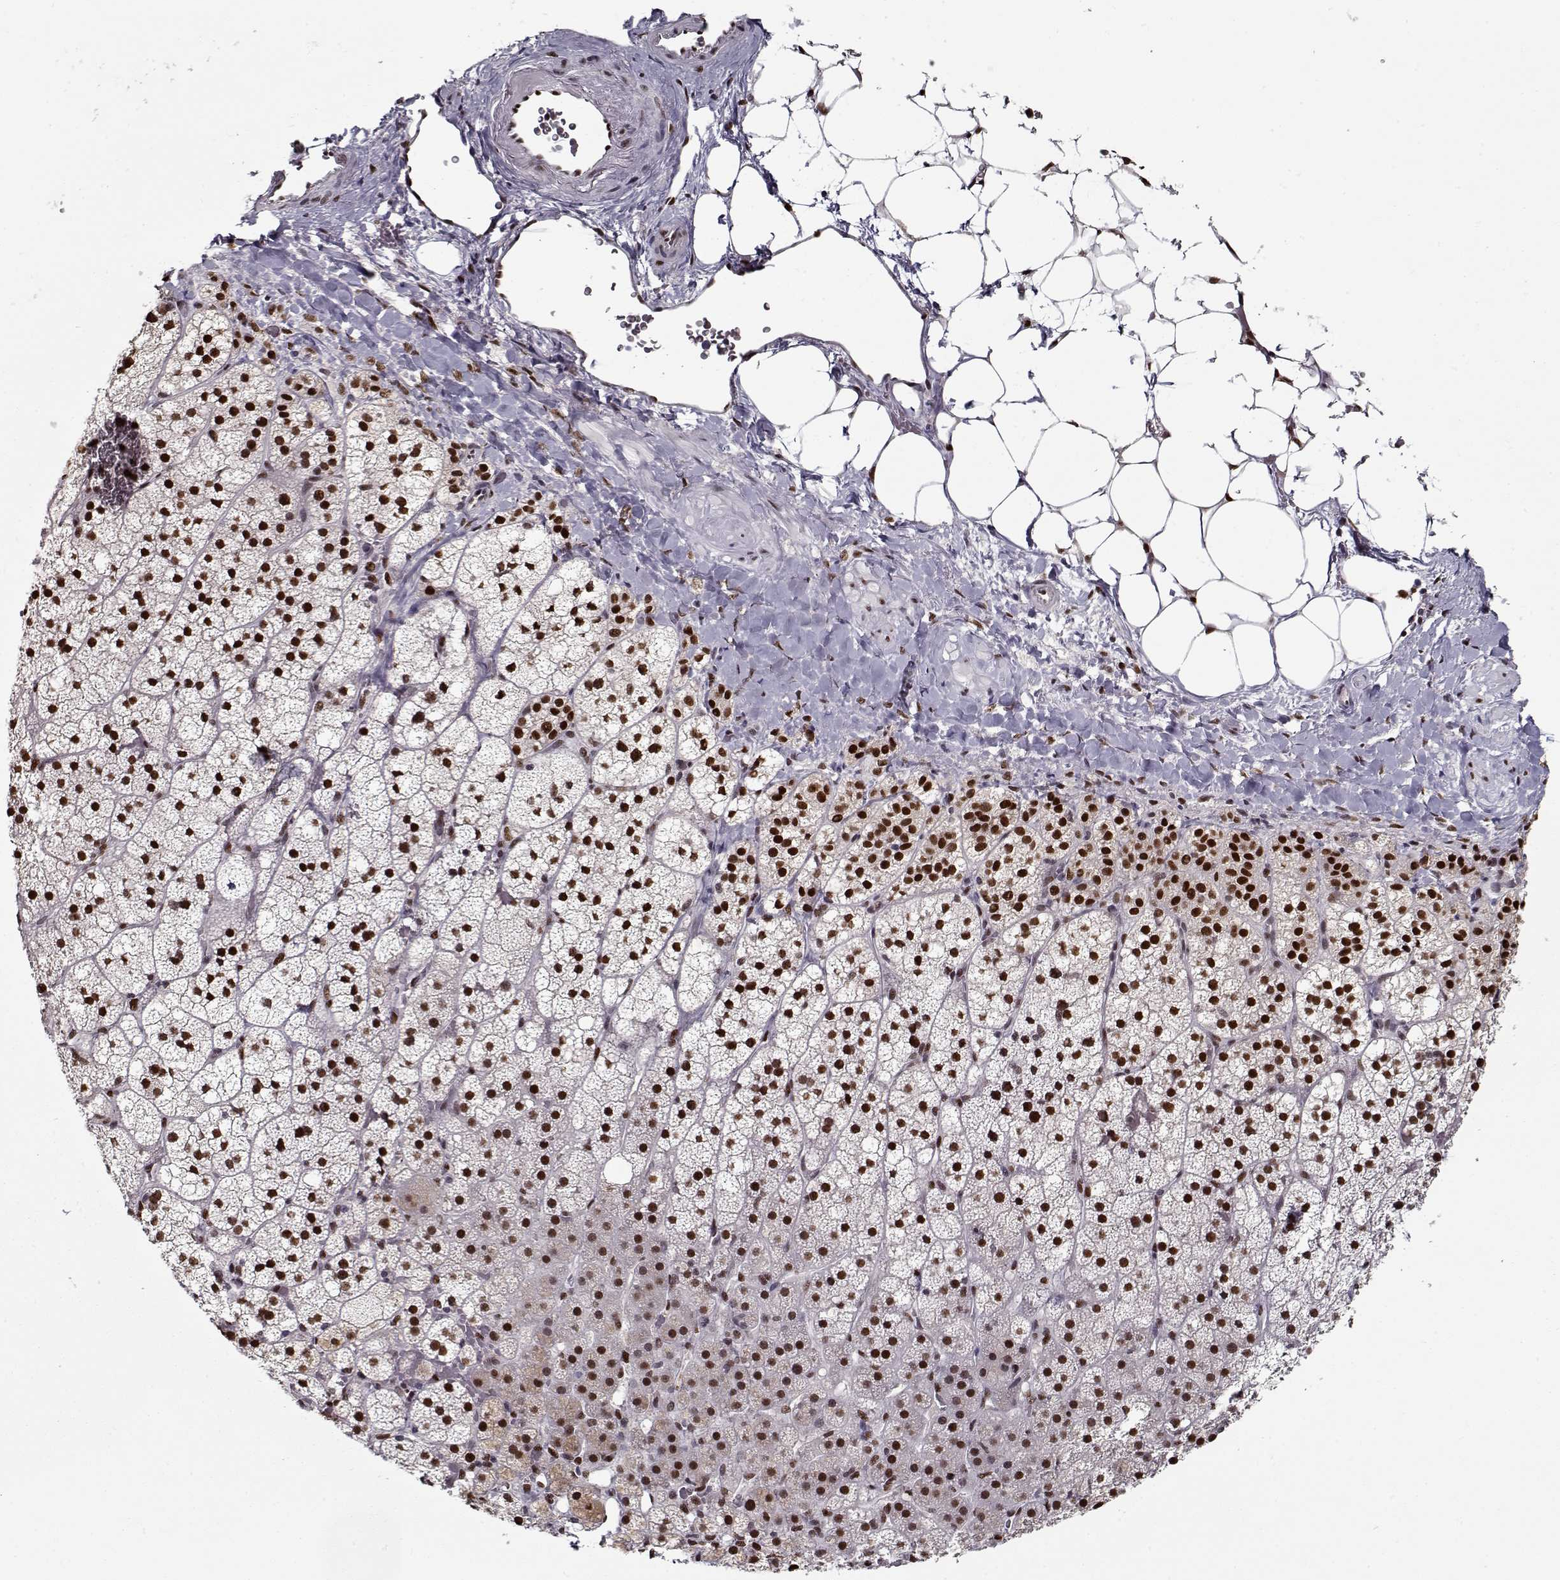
{"staining": {"intensity": "strong", "quantity": ">75%", "location": "nuclear"}, "tissue": "adrenal gland", "cell_type": "Glandular cells", "image_type": "normal", "snomed": [{"axis": "morphology", "description": "Normal tissue, NOS"}, {"axis": "topography", "description": "Adrenal gland"}], "caption": "Glandular cells display strong nuclear positivity in approximately >75% of cells in unremarkable adrenal gland.", "gene": "PRMT1", "patient": {"sex": "male", "age": 53}}